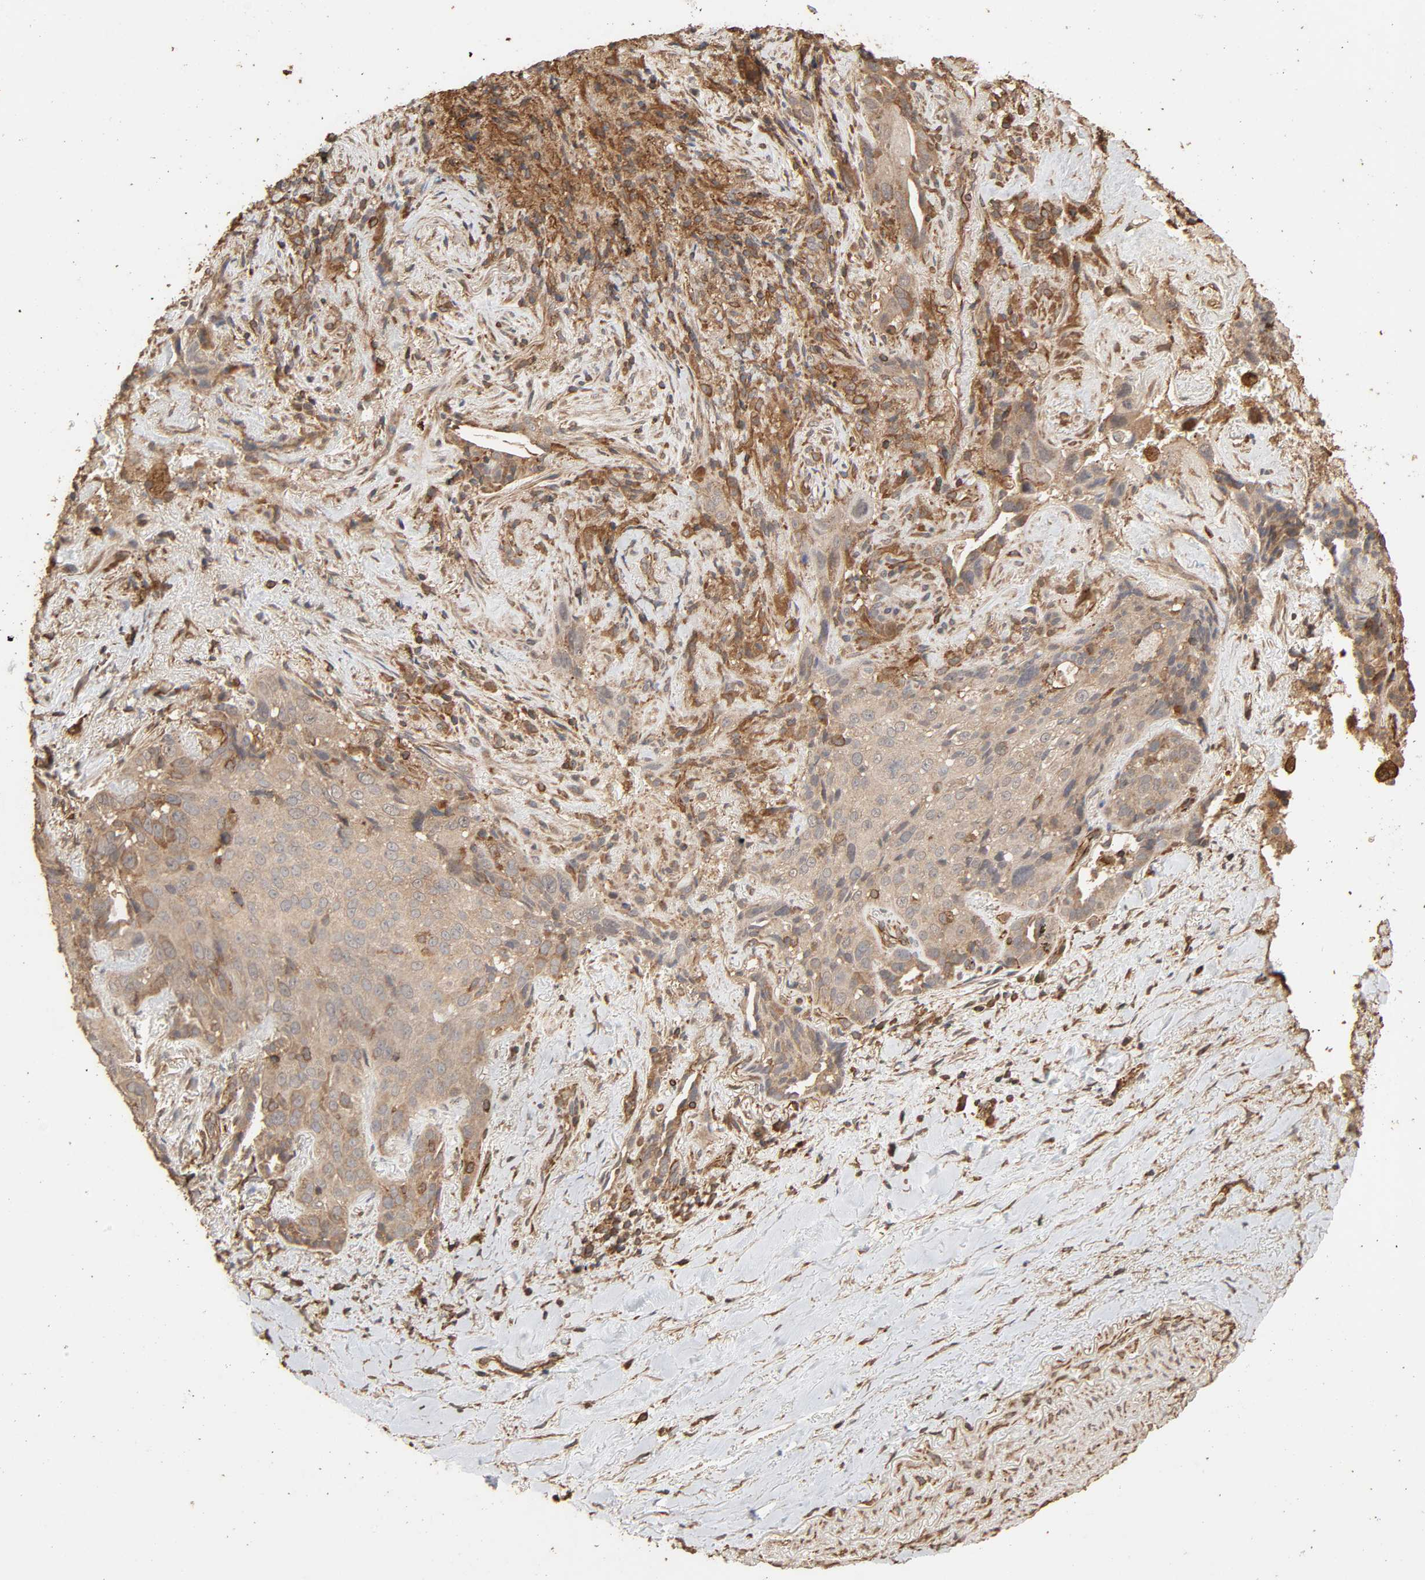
{"staining": {"intensity": "moderate", "quantity": "25%-75%", "location": "cytoplasmic/membranous"}, "tissue": "lung cancer", "cell_type": "Tumor cells", "image_type": "cancer", "snomed": [{"axis": "morphology", "description": "Squamous cell carcinoma, NOS"}, {"axis": "topography", "description": "Lung"}], "caption": "An image showing moderate cytoplasmic/membranous positivity in approximately 25%-75% of tumor cells in squamous cell carcinoma (lung), as visualized by brown immunohistochemical staining.", "gene": "RPS6KA6", "patient": {"sex": "male", "age": 54}}